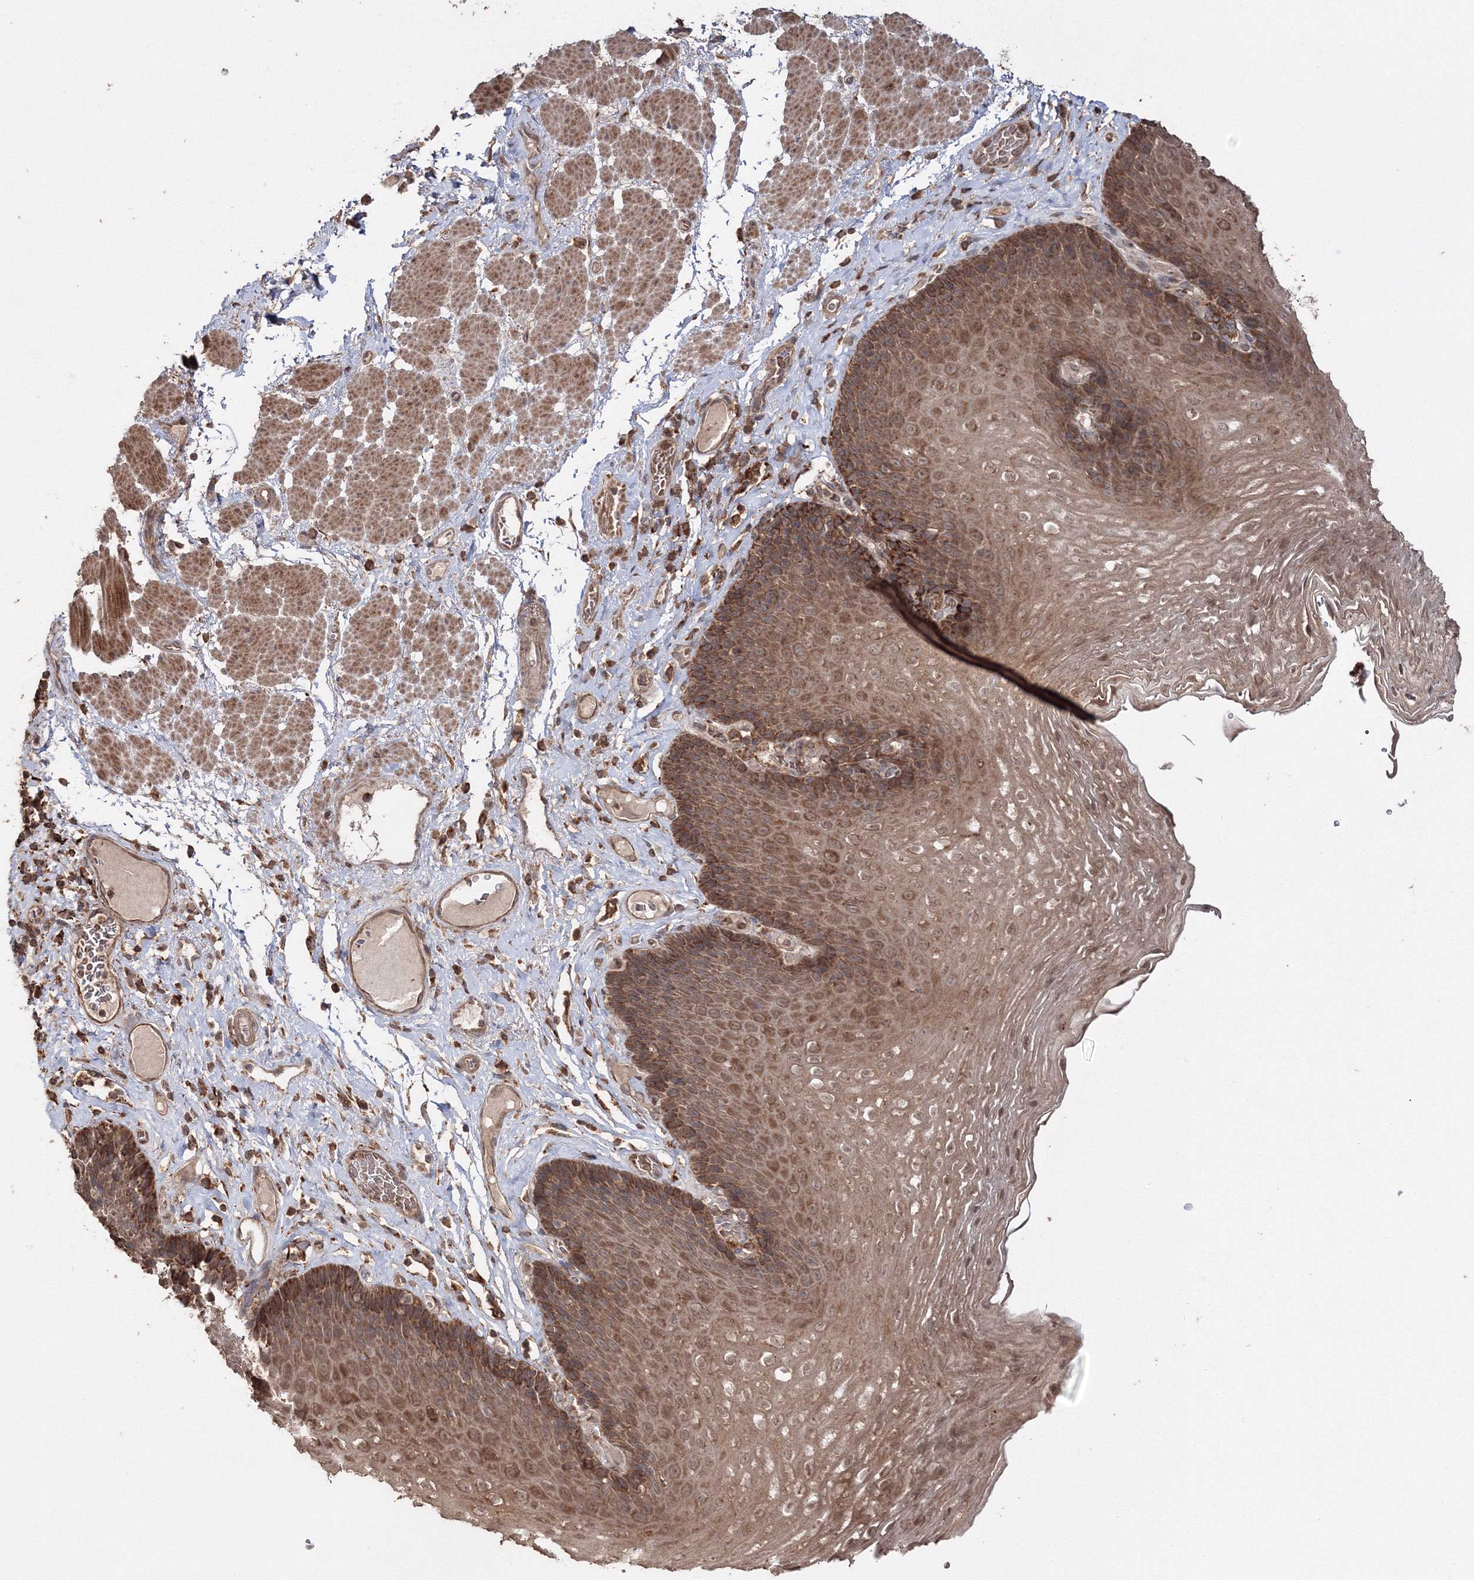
{"staining": {"intensity": "moderate", "quantity": ">75%", "location": "cytoplasmic/membranous"}, "tissue": "esophagus", "cell_type": "Squamous epithelial cells", "image_type": "normal", "snomed": [{"axis": "morphology", "description": "Normal tissue, NOS"}, {"axis": "topography", "description": "Esophagus"}], "caption": "Immunohistochemistry staining of benign esophagus, which reveals medium levels of moderate cytoplasmic/membranous expression in about >75% of squamous epithelial cells indicating moderate cytoplasmic/membranous protein positivity. The staining was performed using DAB (3,3'-diaminobenzidine) (brown) for protein detection and nuclei were counterstained in hematoxylin (blue).", "gene": "DDO", "patient": {"sex": "female", "age": 66}}